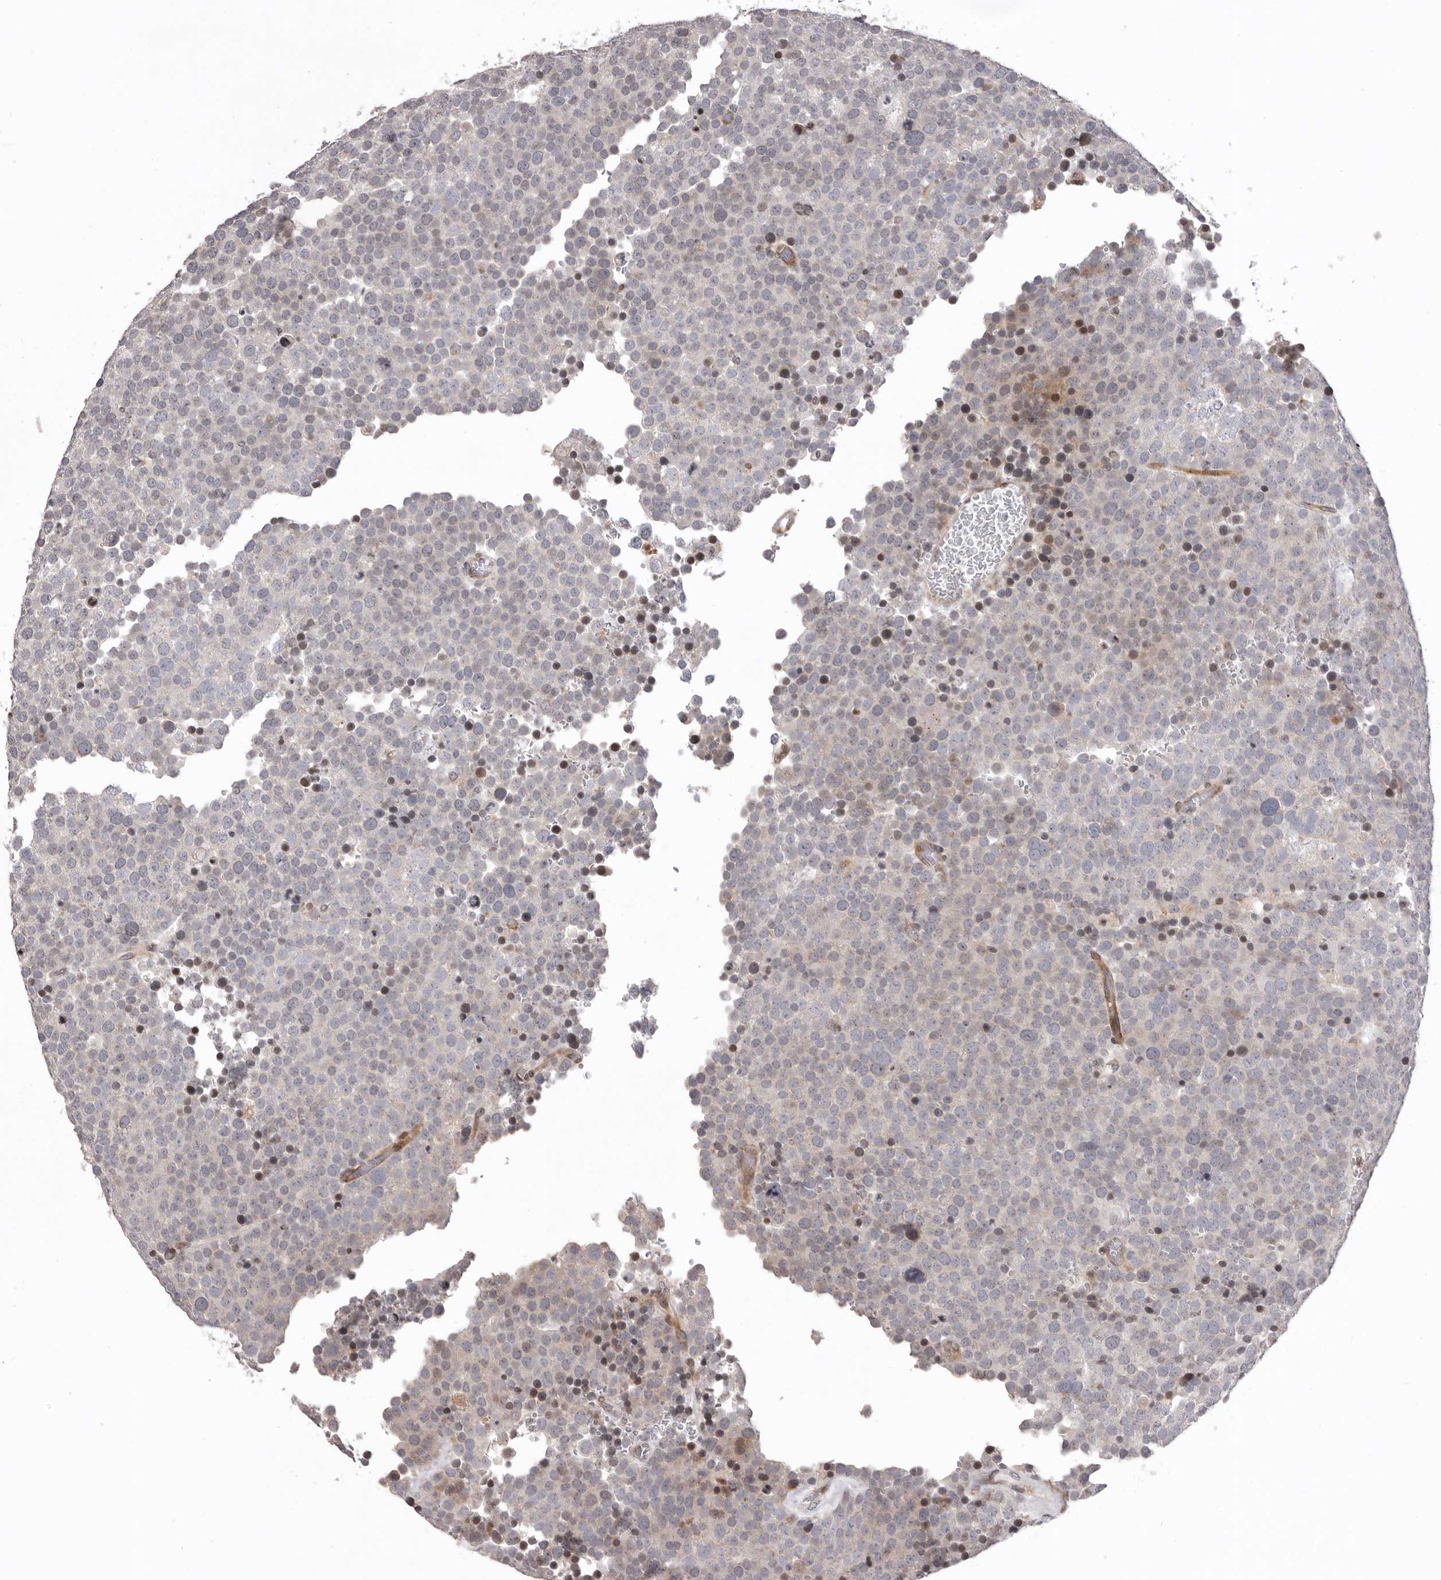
{"staining": {"intensity": "negative", "quantity": "none", "location": "none"}, "tissue": "testis cancer", "cell_type": "Tumor cells", "image_type": "cancer", "snomed": [{"axis": "morphology", "description": "Seminoma, NOS"}, {"axis": "topography", "description": "Testis"}], "caption": "Immunohistochemistry of testis cancer displays no positivity in tumor cells.", "gene": "AZIN1", "patient": {"sex": "male", "age": 71}}